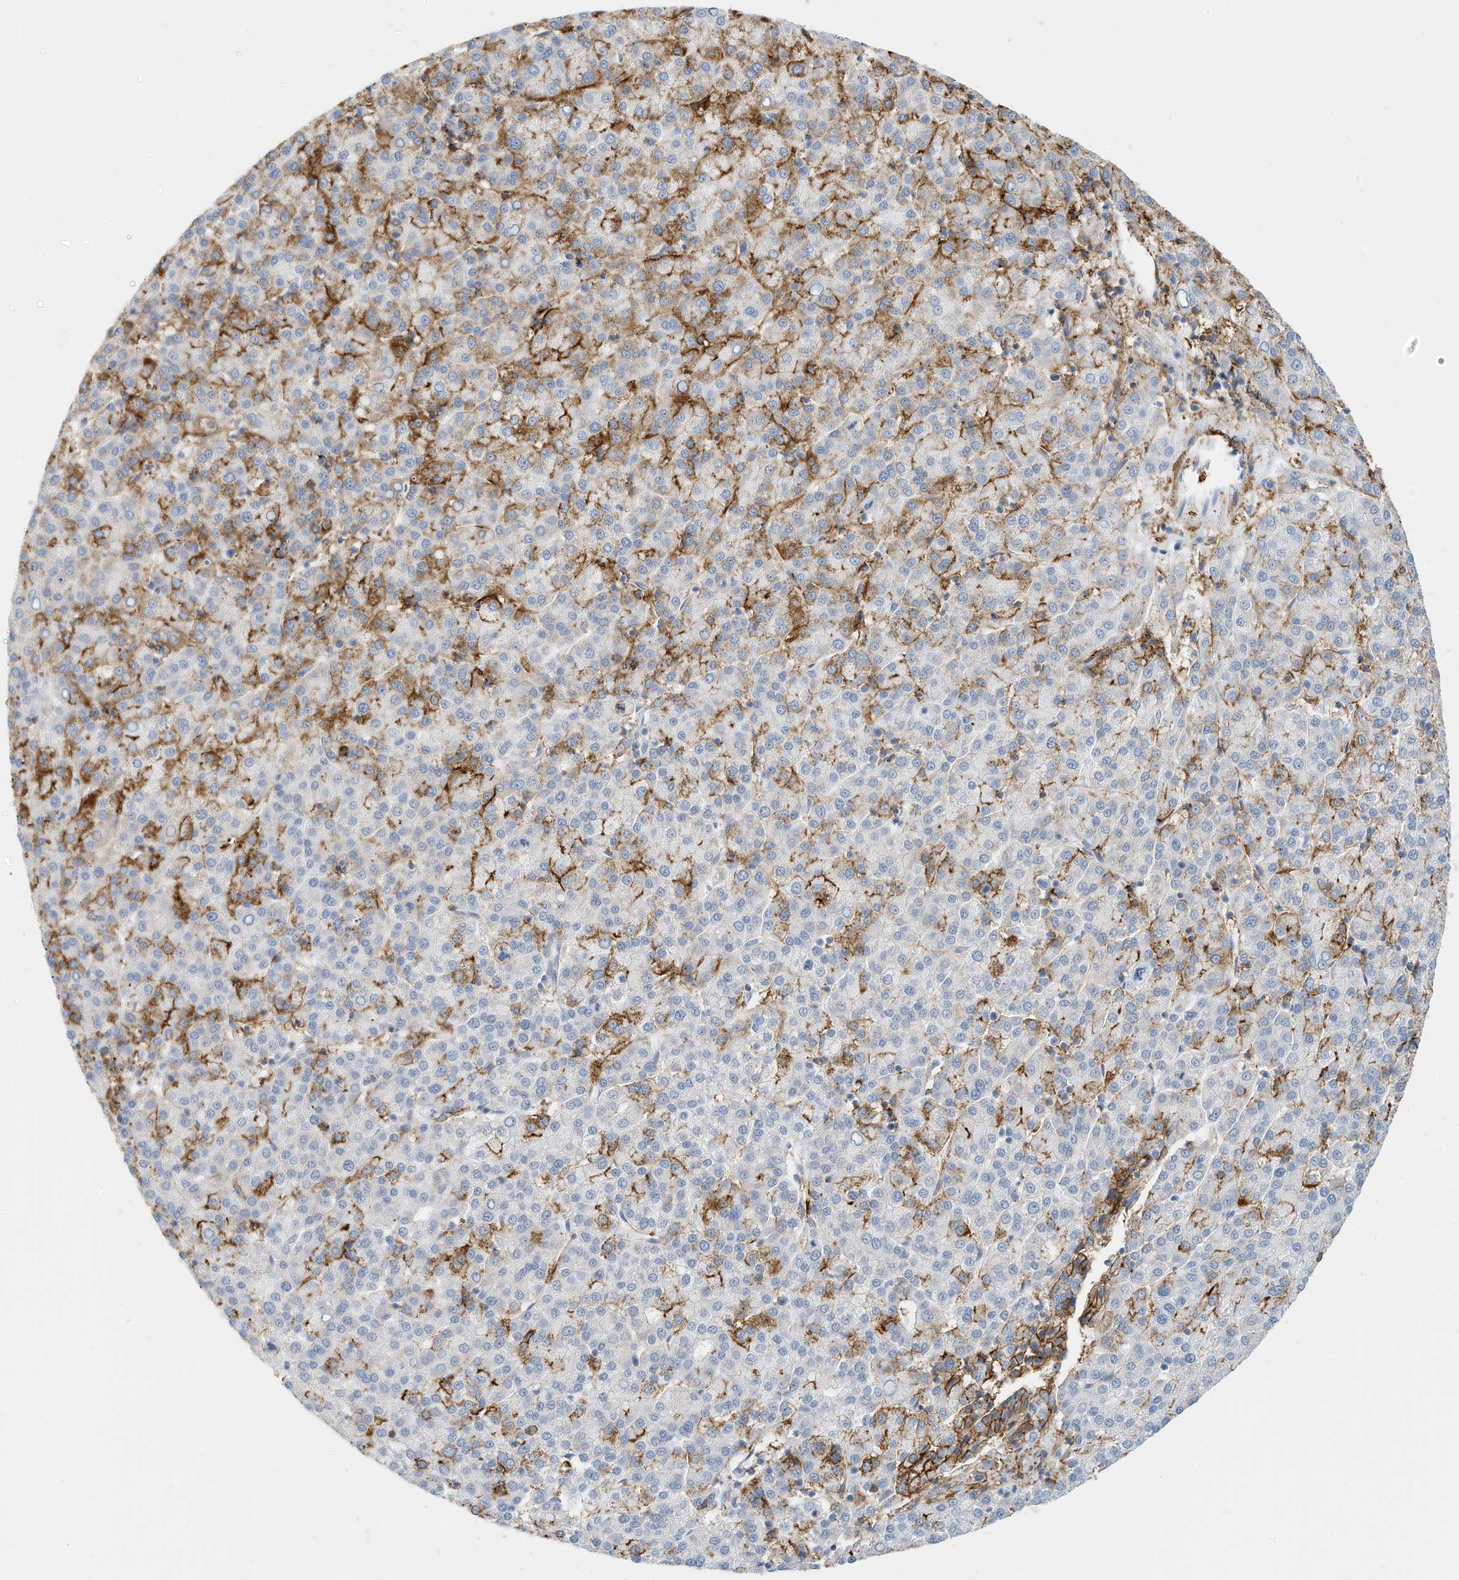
{"staining": {"intensity": "moderate", "quantity": "<25%", "location": "cytoplasmic/membranous"}, "tissue": "liver cancer", "cell_type": "Tumor cells", "image_type": "cancer", "snomed": [{"axis": "morphology", "description": "Carcinoma, Hepatocellular, NOS"}, {"axis": "topography", "description": "Liver"}], "caption": "Protein staining of liver cancer (hepatocellular carcinoma) tissue shows moderate cytoplasmic/membranous expression in approximately <25% of tumor cells. (brown staining indicates protein expression, while blue staining denotes nuclei).", "gene": "TXNDC9", "patient": {"sex": "female", "age": 58}}